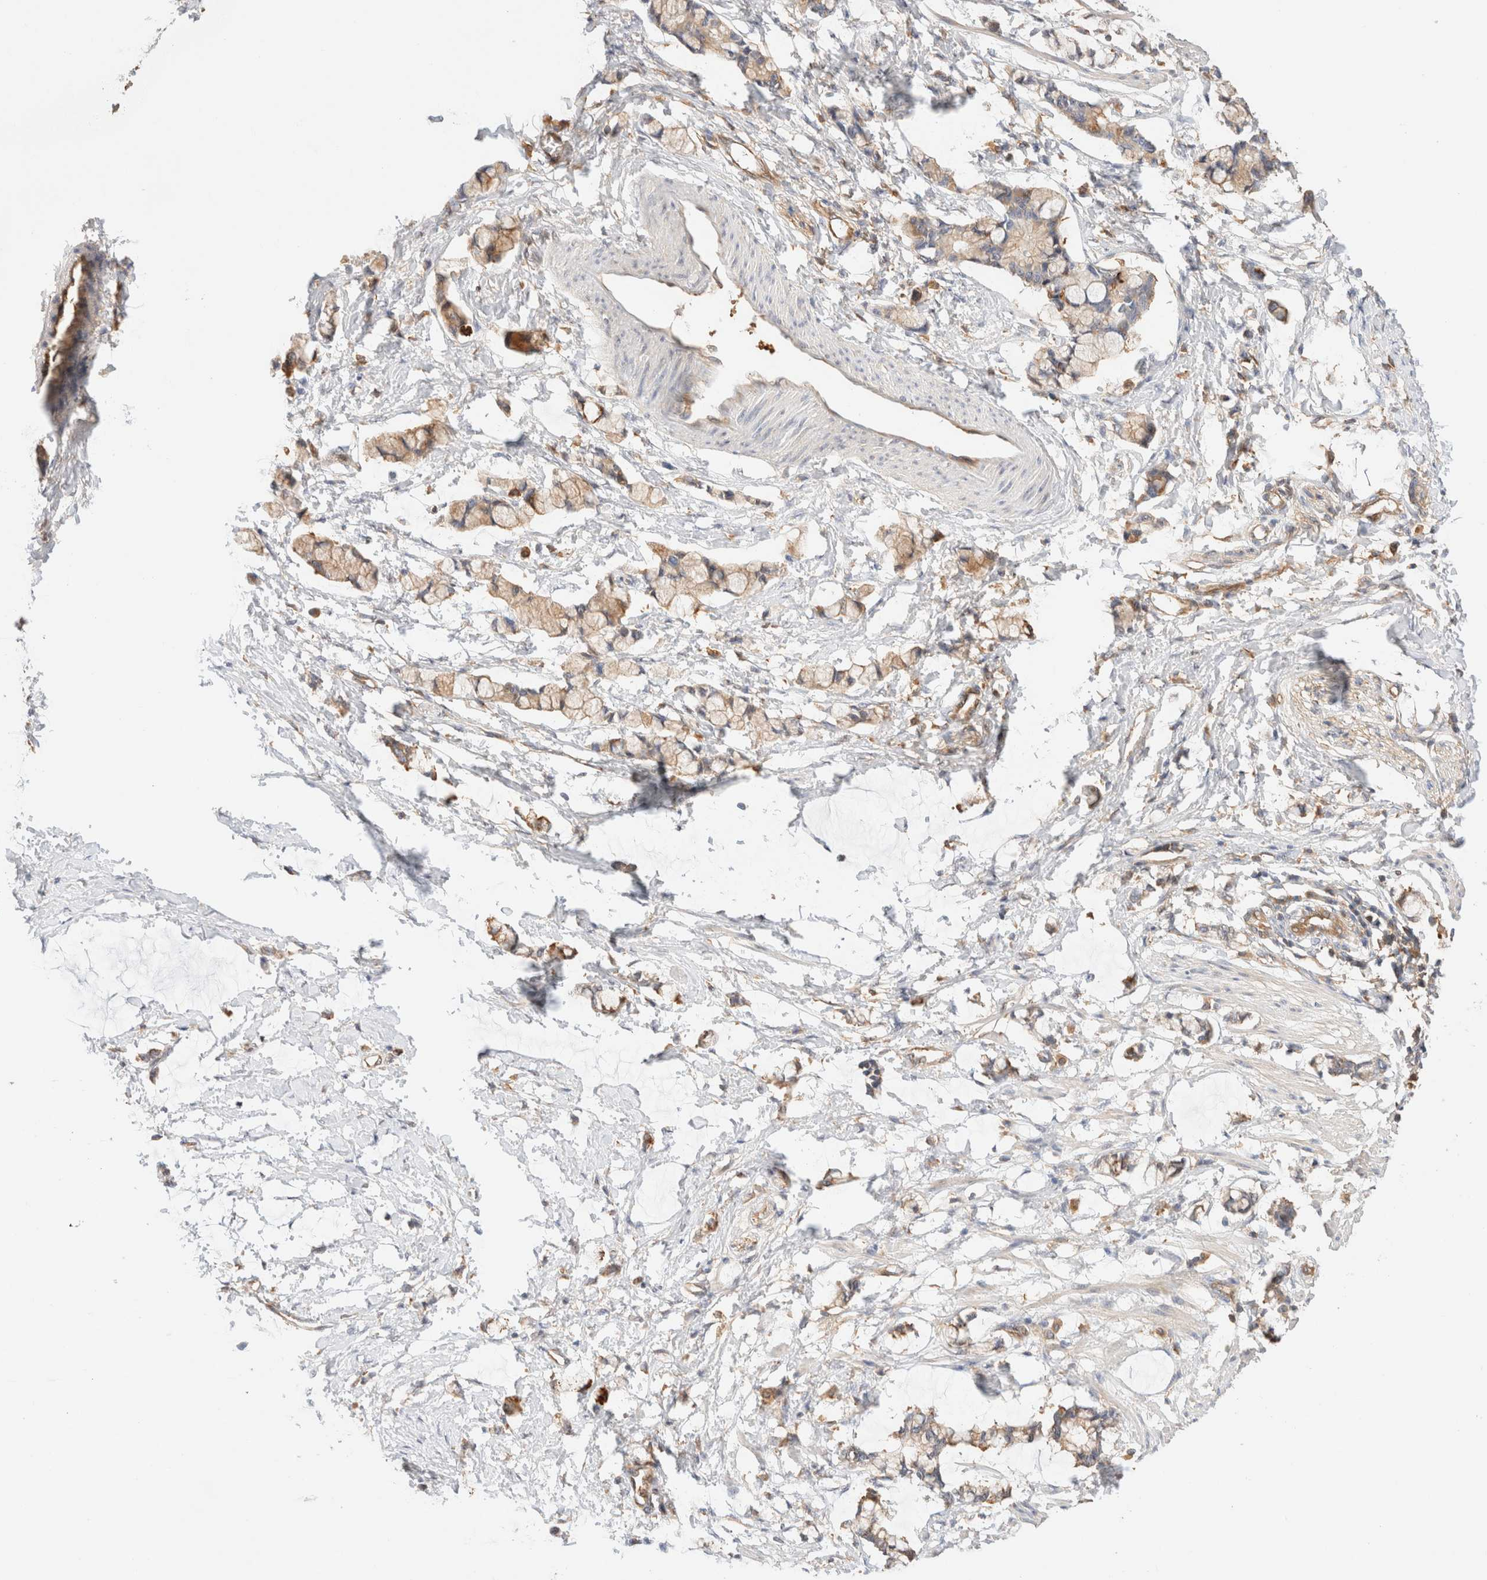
{"staining": {"intensity": "weak", "quantity": "<25%", "location": "cytoplasmic/membranous"}, "tissue": "smooth muscle", "cell_type": "Smooth muscle cells", "image_type": "normal", "snomed": [{"axis": "morphology", "description": "Normal tissue, NOS"}, {"axis": "morphology", "description": "Adenocarcinoma, NOS"}, {"axis": "topography", "description": "Smooth muscle"}, {"axis": "topography", "description": "Colon"}], "caption": "Immunohistochemistry of benign human smooth muscle displays no expression in smooth muscle cells.", "gene": "RABEP1", "patient": {"sex": "male", "age": 14}}